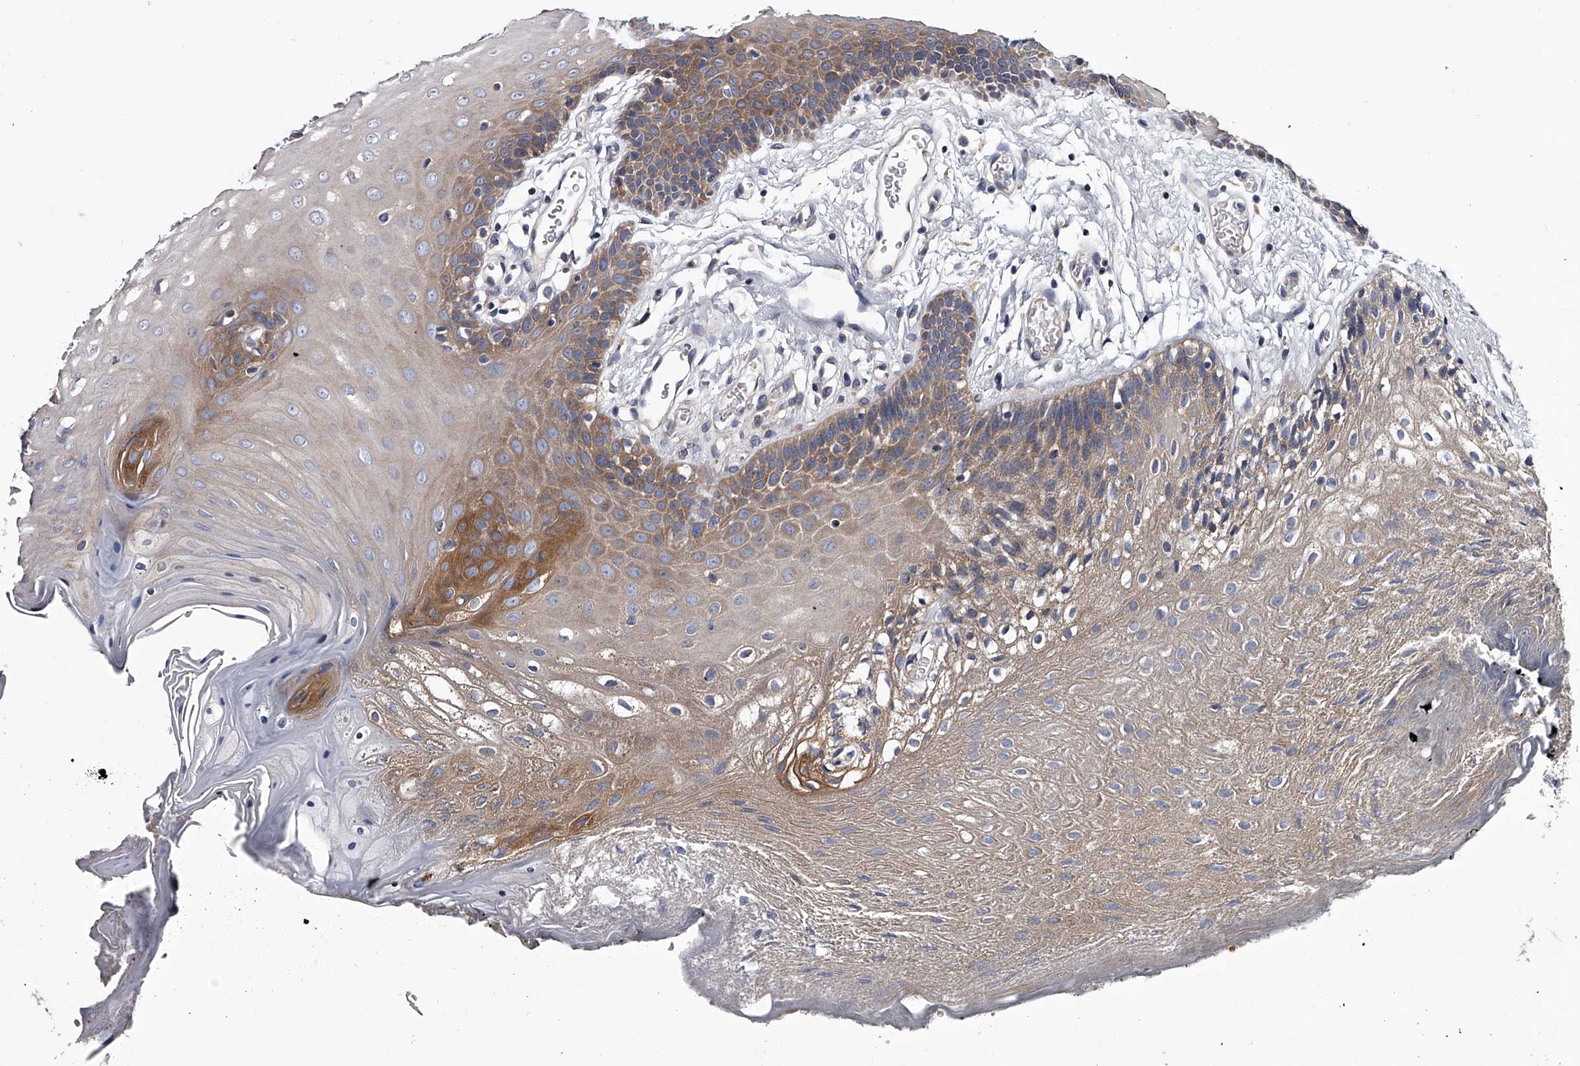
{"staining": {"intensity": "moderate", "quantity": "<25%", "location": "cytoplasmic/membranous"}, "tissue": "oral mucosa", "cell_type": "Squamous epithelial cells", "image_type": "normal", "snomed": [{"axis": "morphology", "description": "Normal tissue, NOS"}, {"axis": "morphology", "description": "Squamous cell carcinoma, NOS"}, {"axis": "topography", "description": "Skeletal muscle"}, {"axis": "topography", "description": "Oral tissue"}, {"axis": "topography", "description": "Salivary gland"}, {"axis": "topography", "description": "Head-Neck"}], "caption": "Immunohistochemistry (DAB) staining of benign human oral mucosa shows moderate cytoplasmic/membranous protein staining in approximately <25% of squamous epithelial cells. Immunohistochemistry stains the protein in brown and the nuclei are stained blue.", "gene": "GAPVD1", "patient": {"sex": "male", "age": 54}}